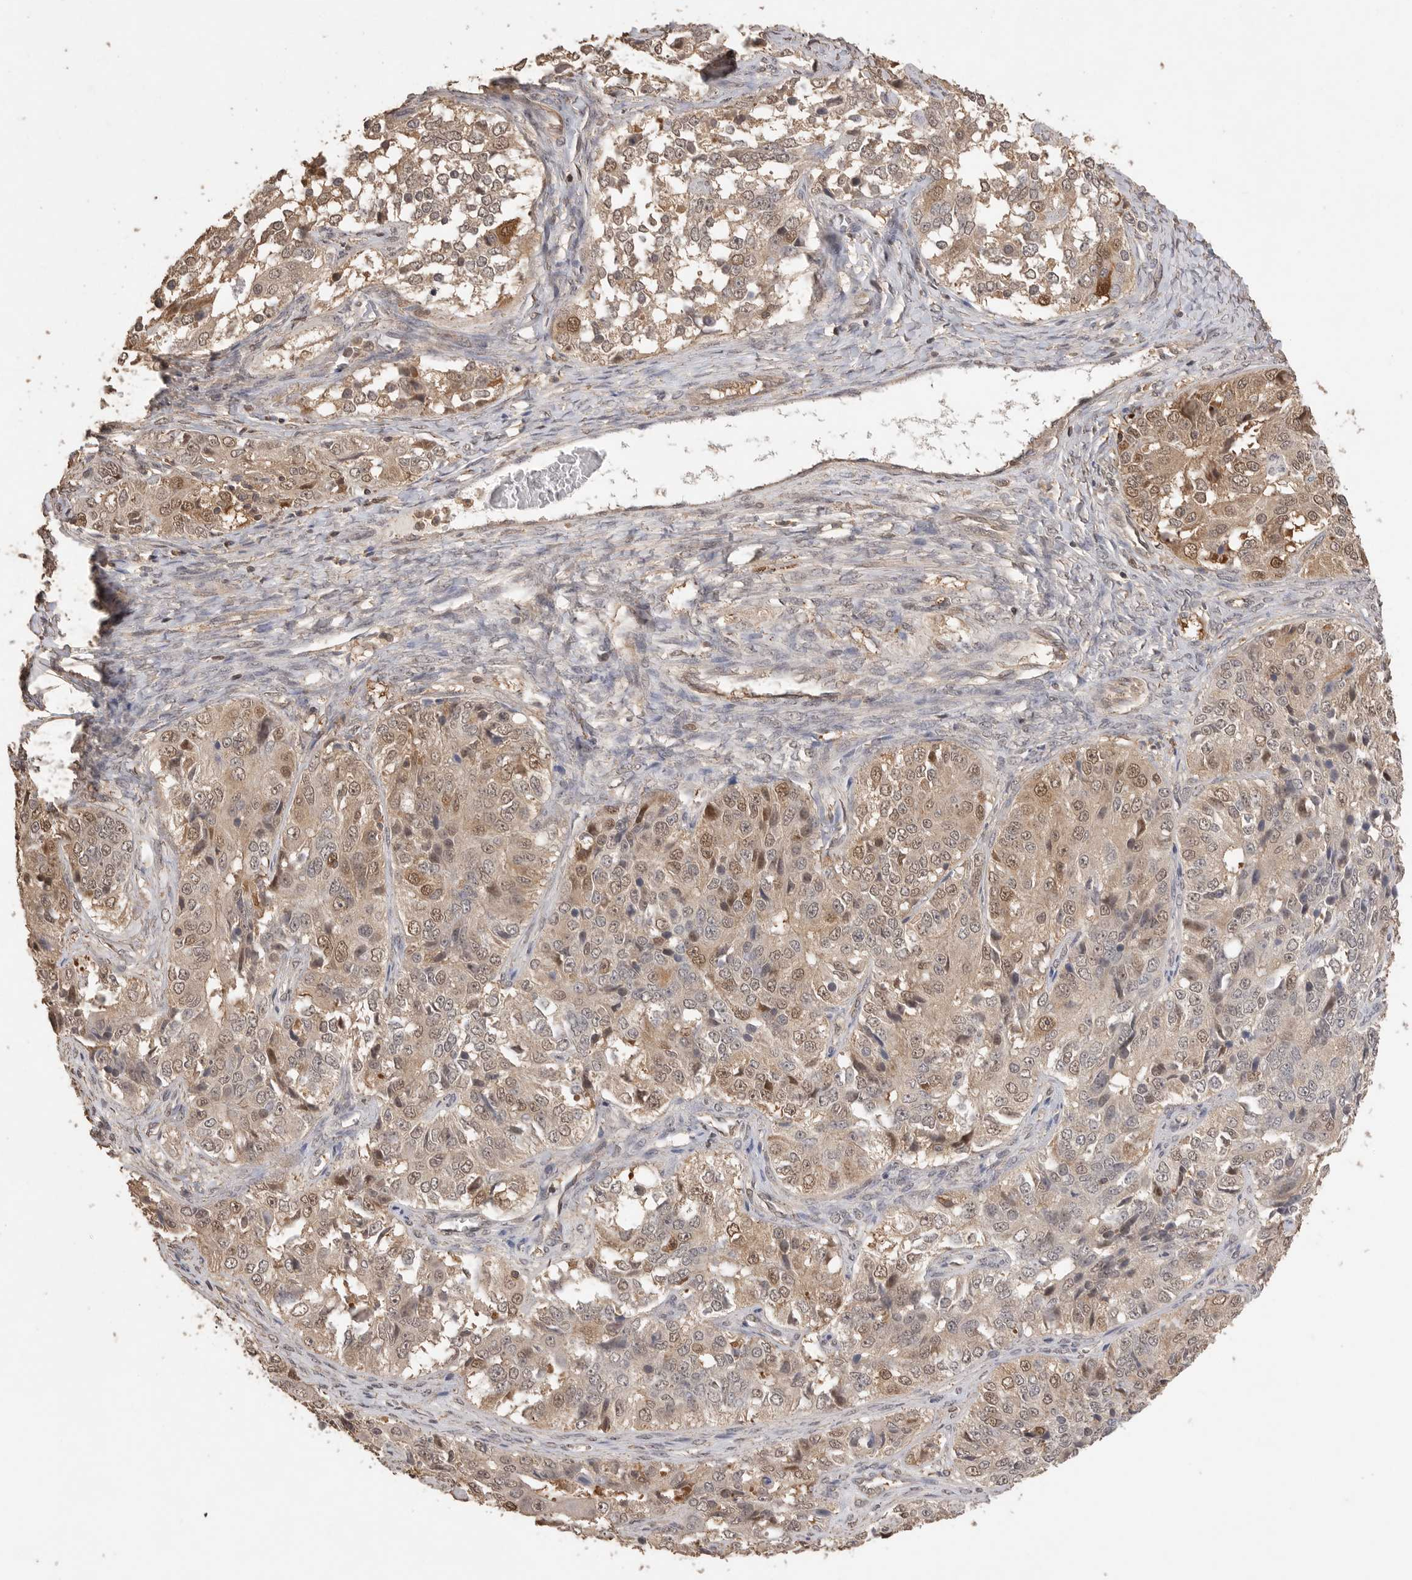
{"staining": {"intensity": "moderate", "quantity": "25%-75%", "location": "cytoplasmic/membranous,nuclear"}, "tissue": "ovarian cancer", "cell_type": "Tumor cells", "image_type": "cancer", "snomed": [{"axis": "morphology", "description": "Carcinoma, endometroid"}, {"axis": "topography", "description": "Ovary"}], "caption": "Moderate cytoplasmic/membranous and nuclear expression is seen in about 25%-75% of tumor cells in ovarian endometroid carcinoma.", "gene": "MAP2K1", "patient": {"sex": "female", "age": 51}}